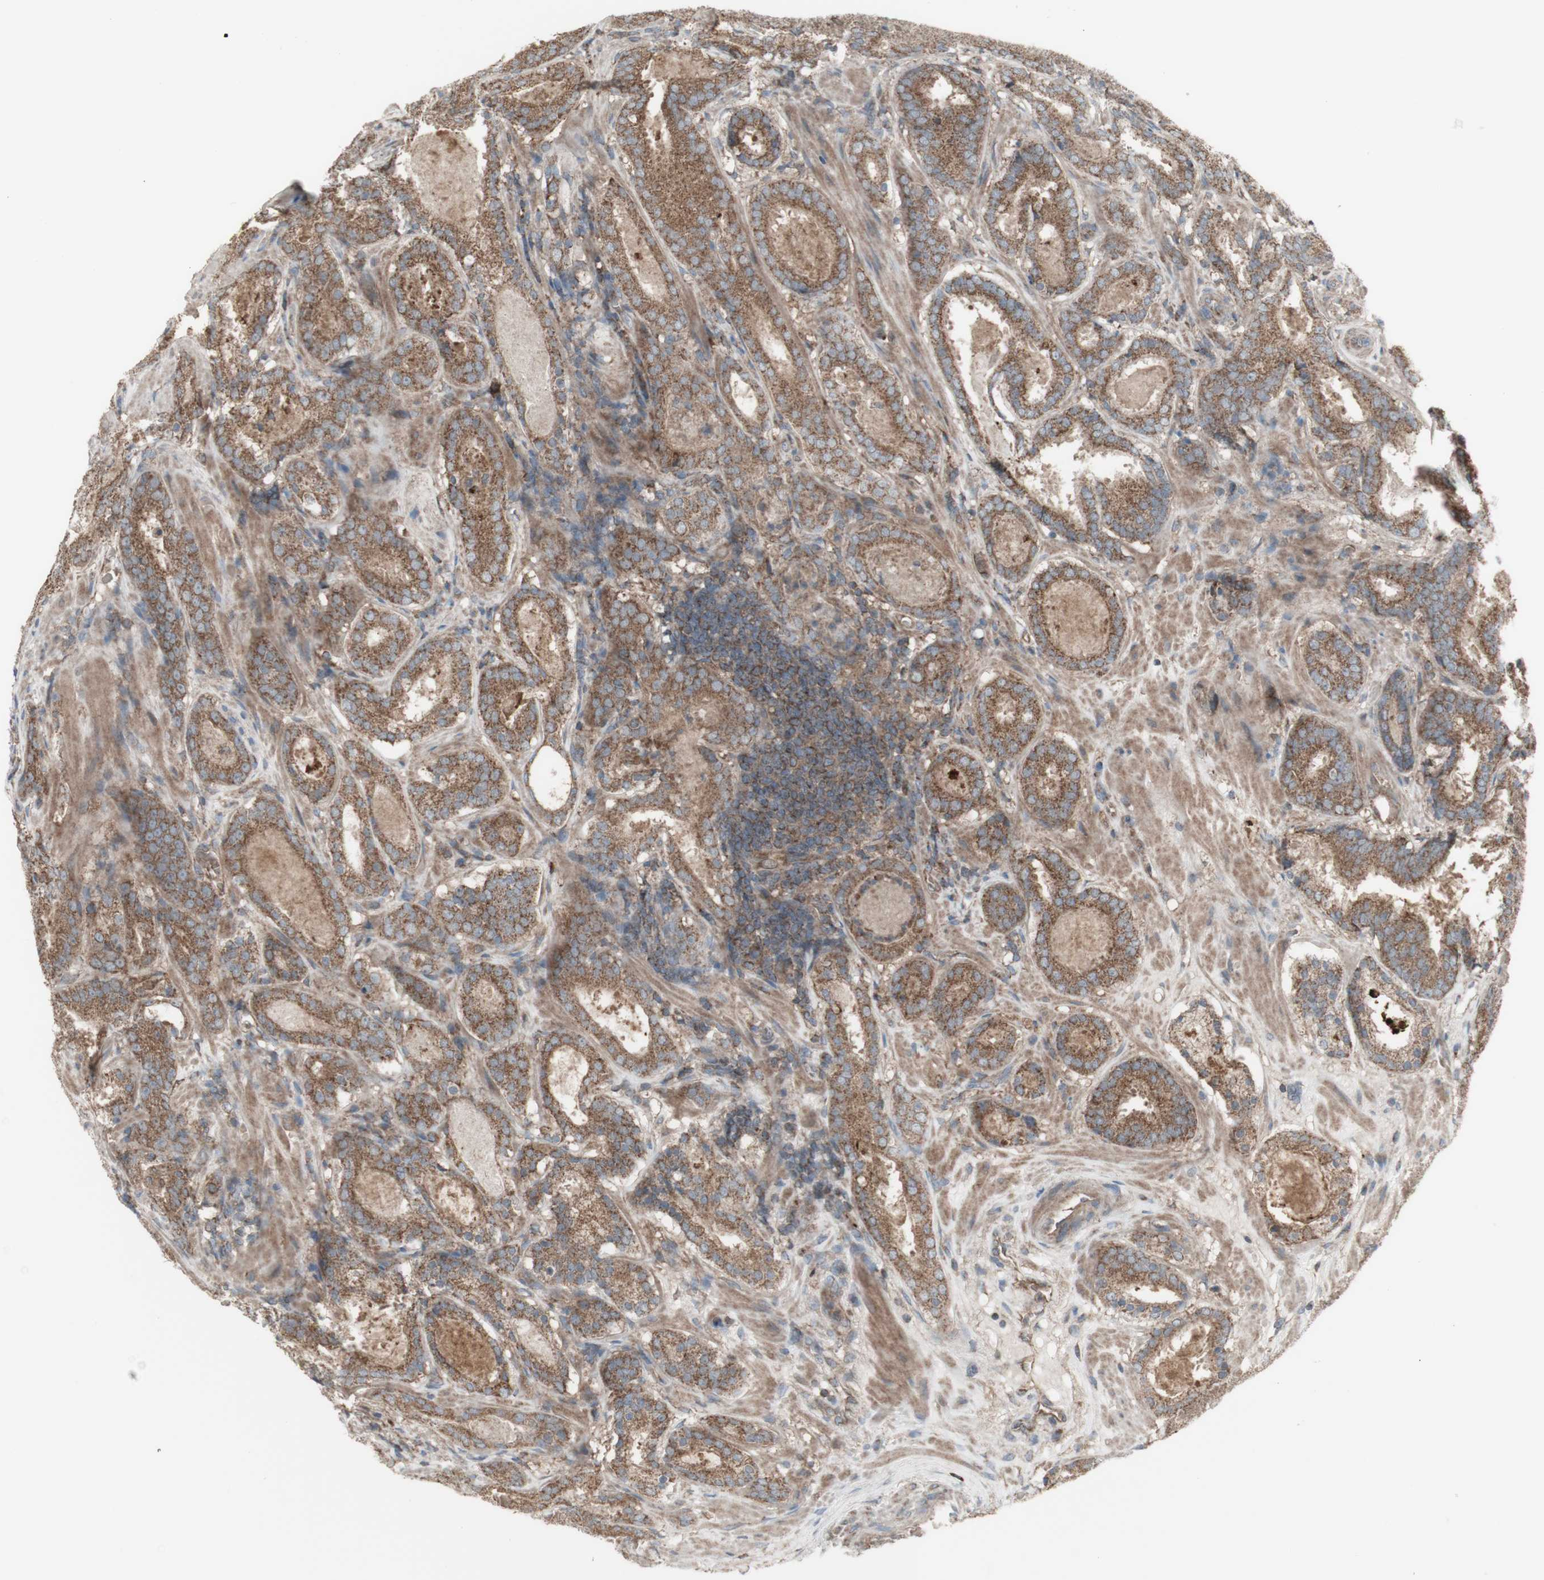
{"staining": {"intensity": "moderate", "quantity": ">75%", "location": "cytoplasmic/membranous"}, "tissue": "prostate cancer", "cell_type": "Tumor cells", "image_type": "cancer", "snomed": [{"axis": "morphology", "description": "Adenocarcinoma, Low grade"}, {"axis": "topography", "description": "Prostate"}], "caption": "A brown stain labels moderate cytoplasmic/membranous positivity of a protein in human prostate cancer tumor cells. The staining was performed using DAB to visualize the protein expression in brown, while the nuclei were stained in blue with hematoxylin (Magnification: 20x).", "gene": "SHC1", "patient": {"sex": "male", "age": 69}}